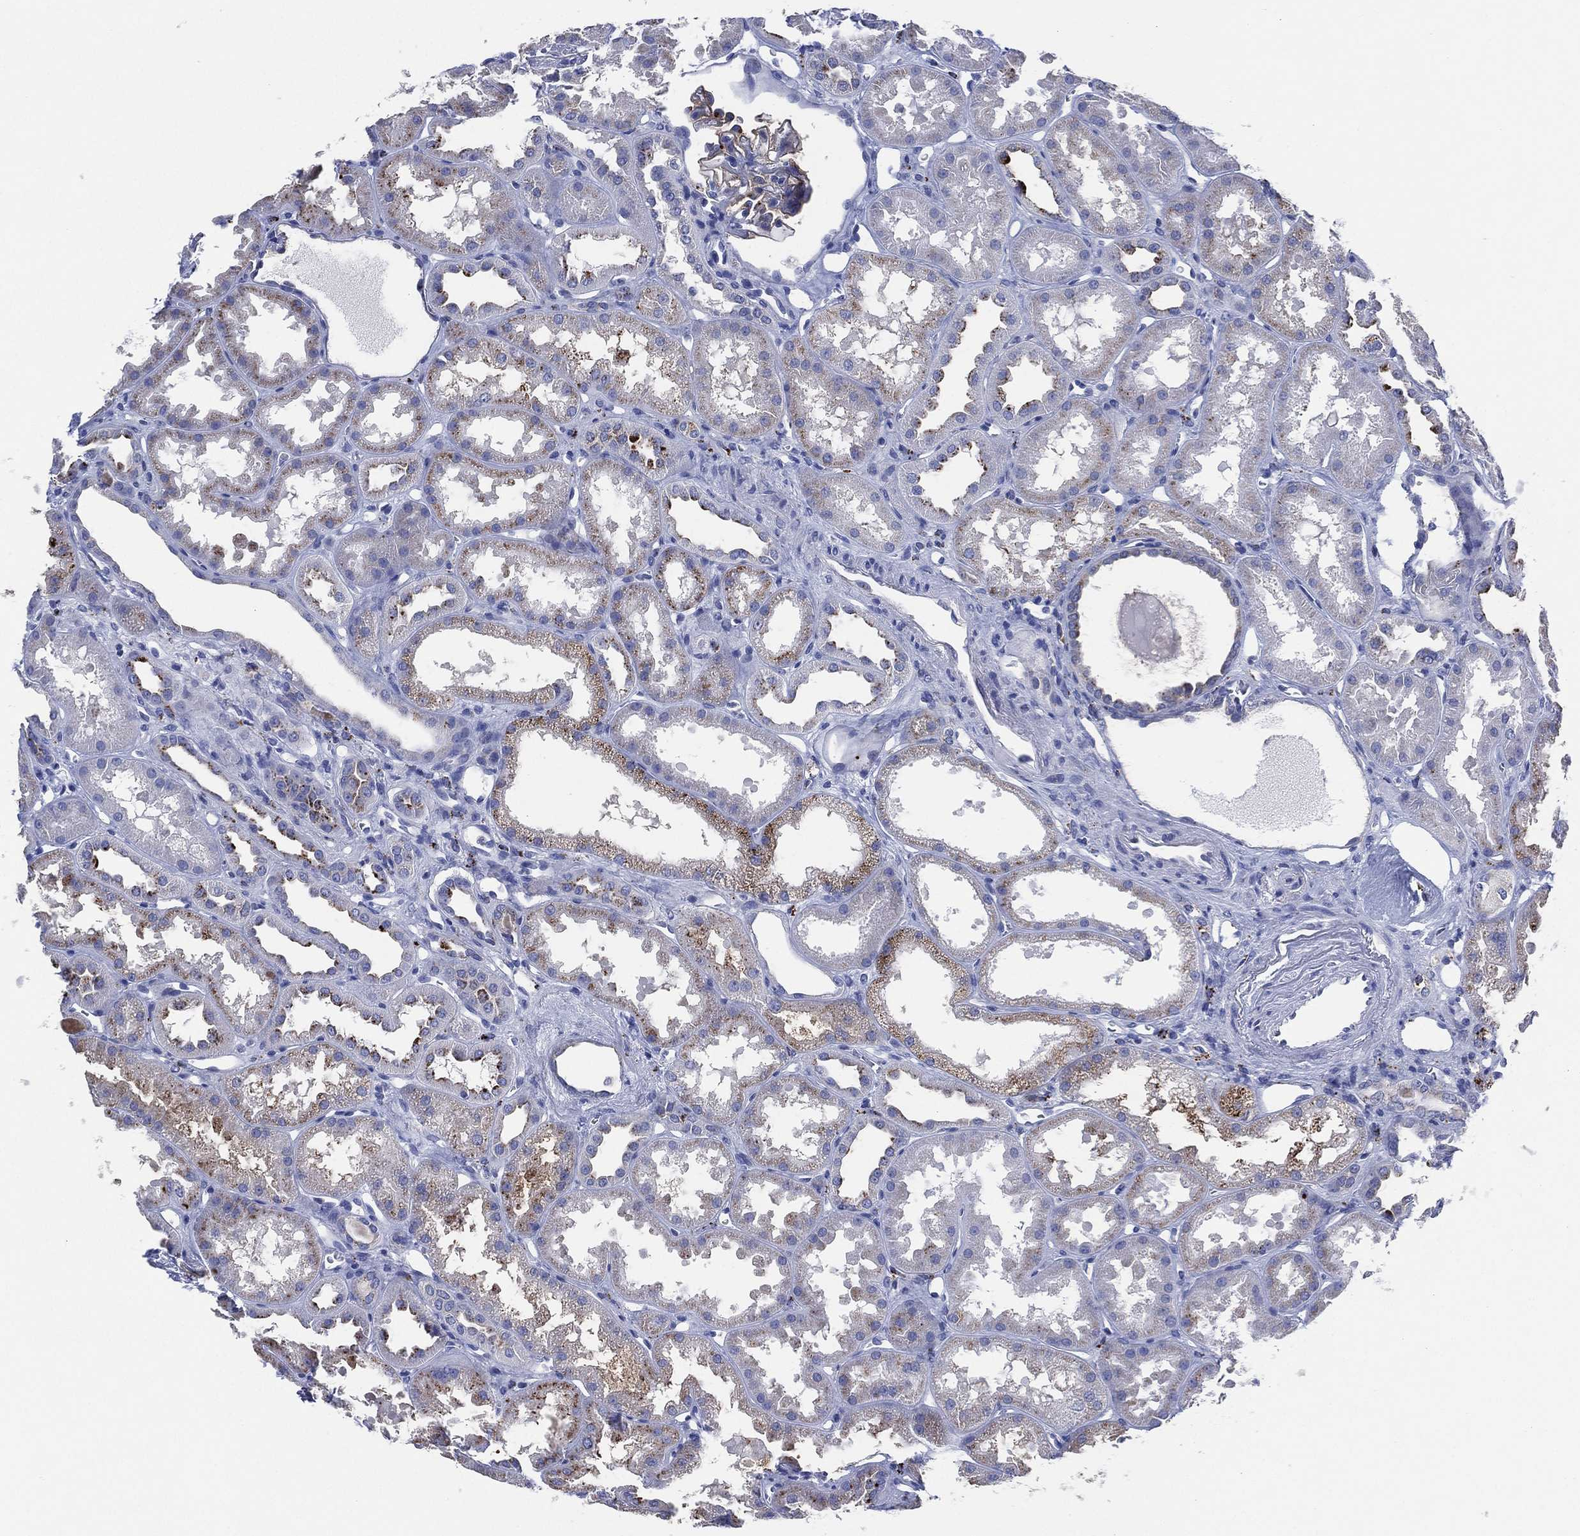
{"staining": {"intensity": "negative", "quantity": "none", "location": "none"}, "tissue": "kidney", "cell_type": "Cells in glomeruli", "image_type": "normal", "snomed": [{"axis": "morphology", "description": "Normal tissue, NOS"}, {"axis": "topography", "description": "Kidney"}], "caption": "Immunohistochemistry (IHC) of benign kidney demonstrates no staining in cells in glomeruli.", "gene": "GALNS", "patient": {"sex": "male", "age": 61}}